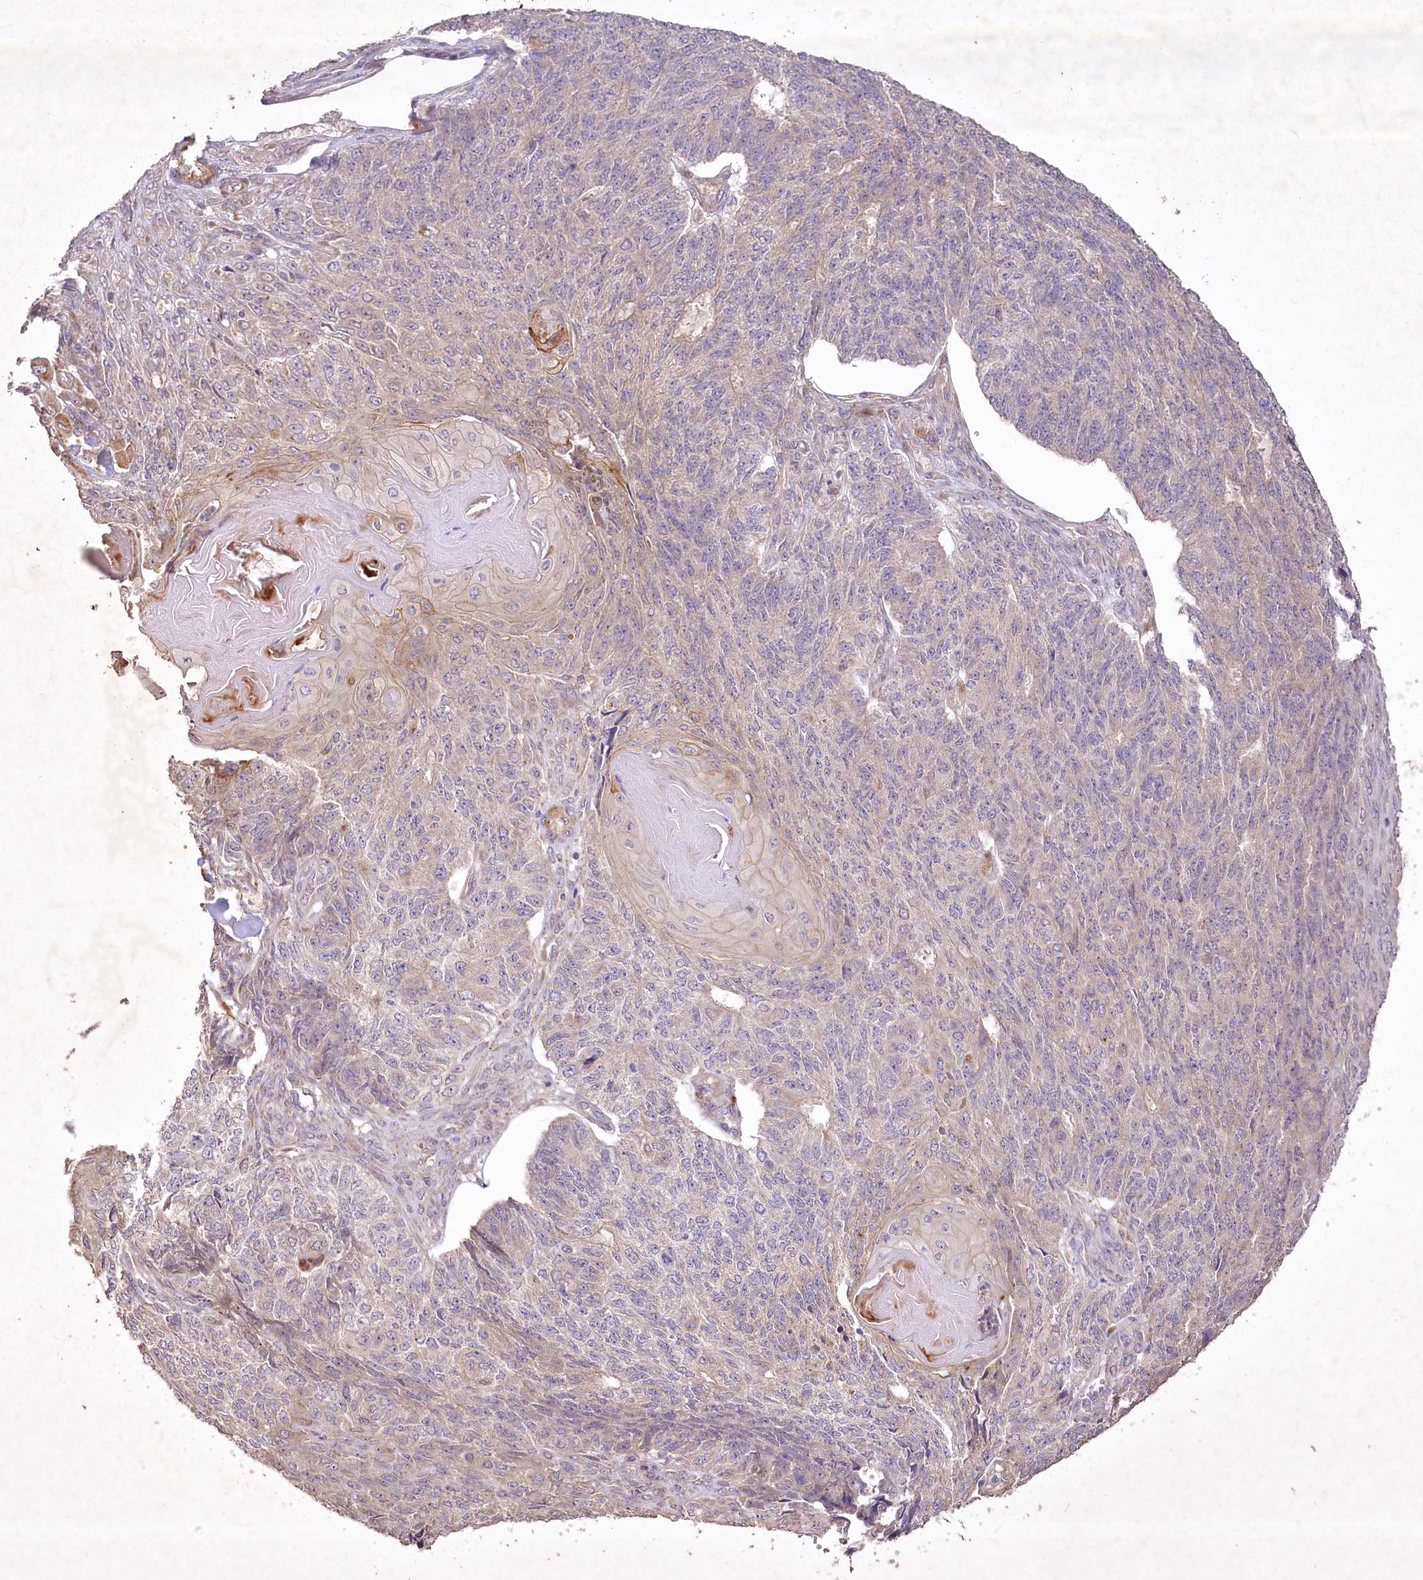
{"staining": {"intensity": "moderate", "quantity": "<25%", "location": "cytoplasmic/membranous"}, "tissue": "endometrial cancer", "cell_type": "Tumor cells", "image_type": "cancer", "snomed": [{"axis": "morphology", "description": "Adenocarcinoma, NOS"}, {"axis": "topography", "description": "Endometrium"}], "caption": "Endometrial adenocarcinoma stained with a brown dye reveals moderate cytoplasmic/membranous positive expression in about <25% of tumor cells.", "gene": "IRAK1BP1", "patient": {"sex": "female", "age": 32}}